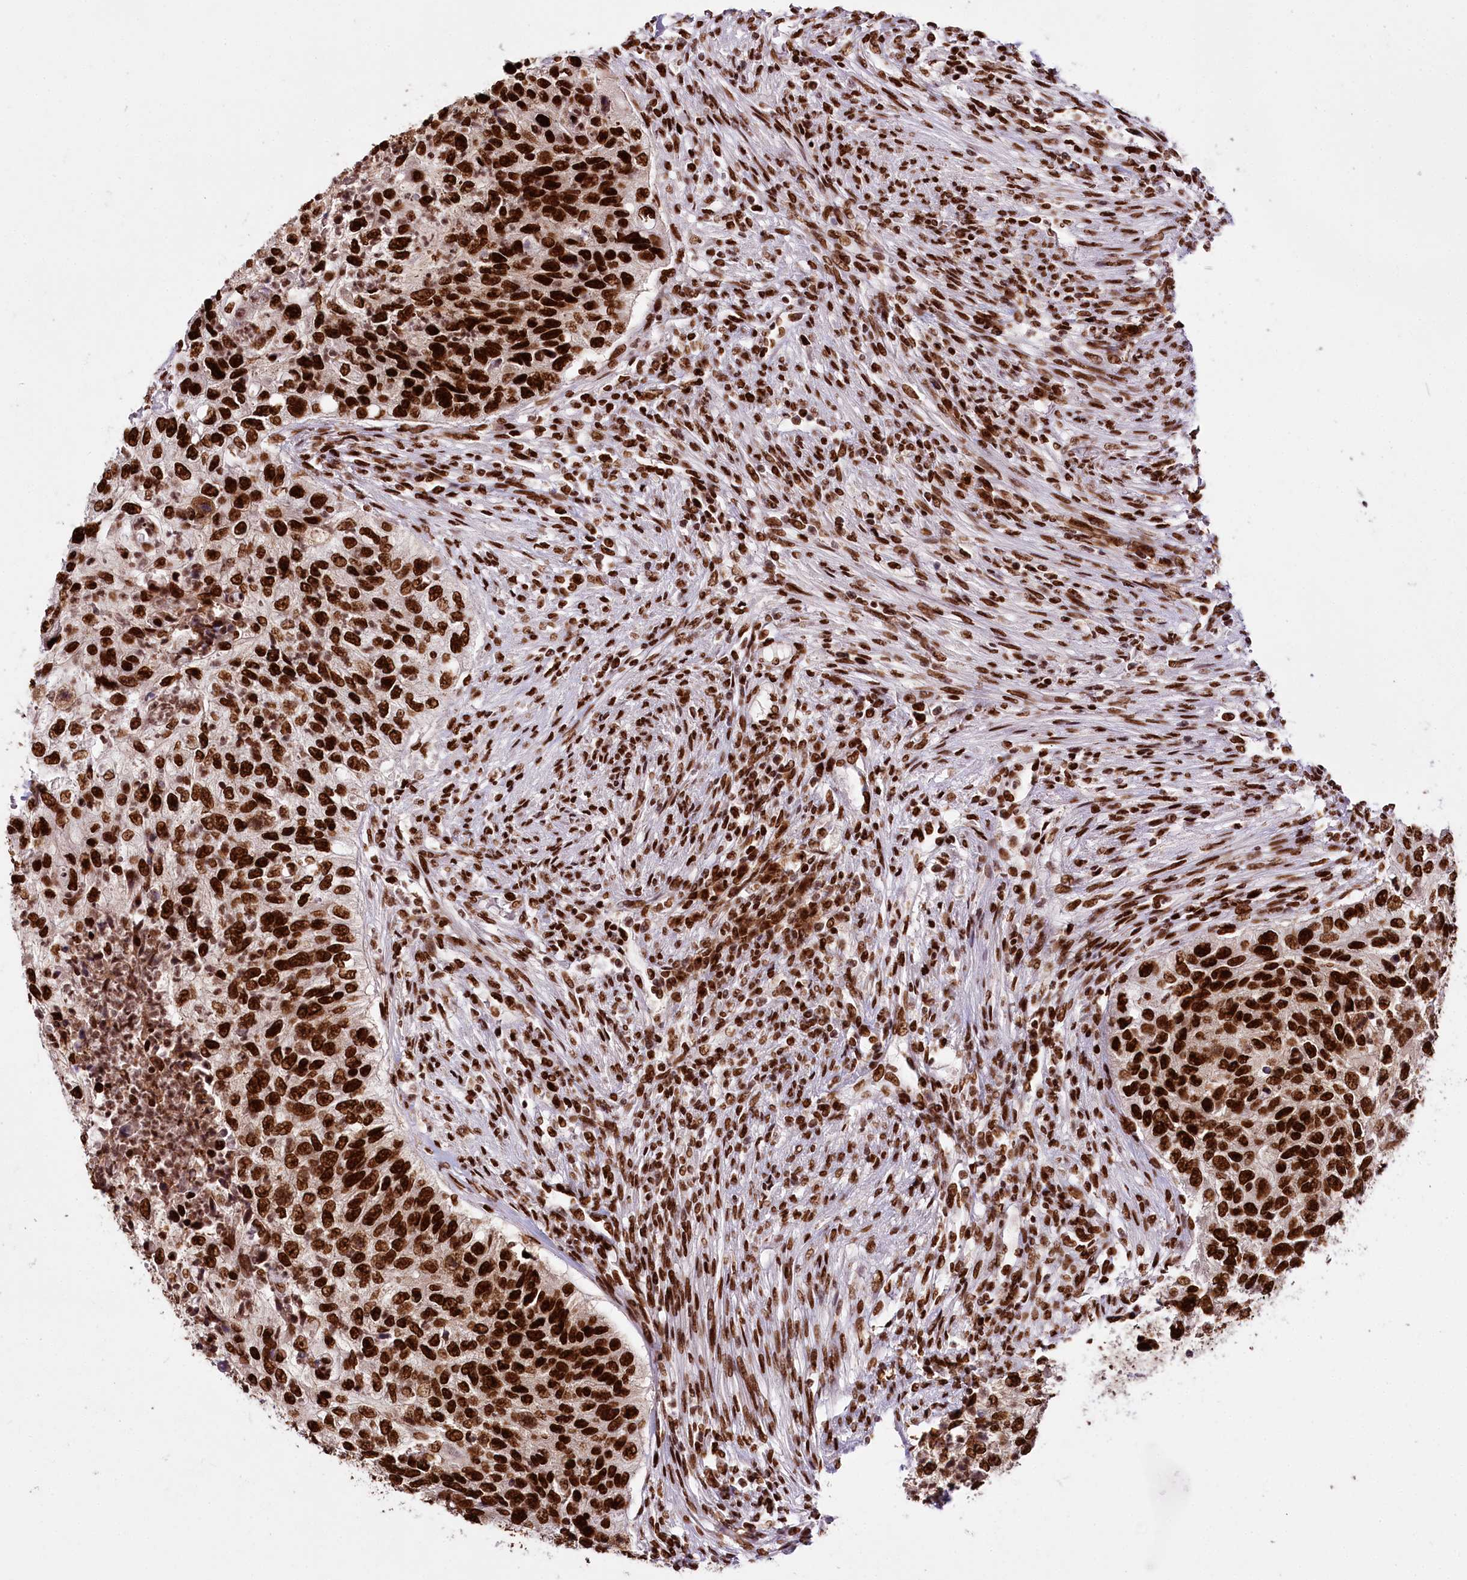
{"staining": {"intensity": "strong", "quantity": ">75%", "location": "nuclear"}, "tissue": "urothelial cancer", "cell_type": "Tumor cells", "image_type": "cancer", "snomed": [{"axis": "morphology", "description": "Urothelial carcinoma, High grade"}, {"axis": "topography", "description": "Urinary bladder"}], "caption": "This photomicrograph displays immunohistochemistry (IHC) staining of urothelial cancer, with high strong nuclear staining in about >75% of tumor cells.", "gene": "SMARCE1", "patient": {"sex": "female", "age": 60}}